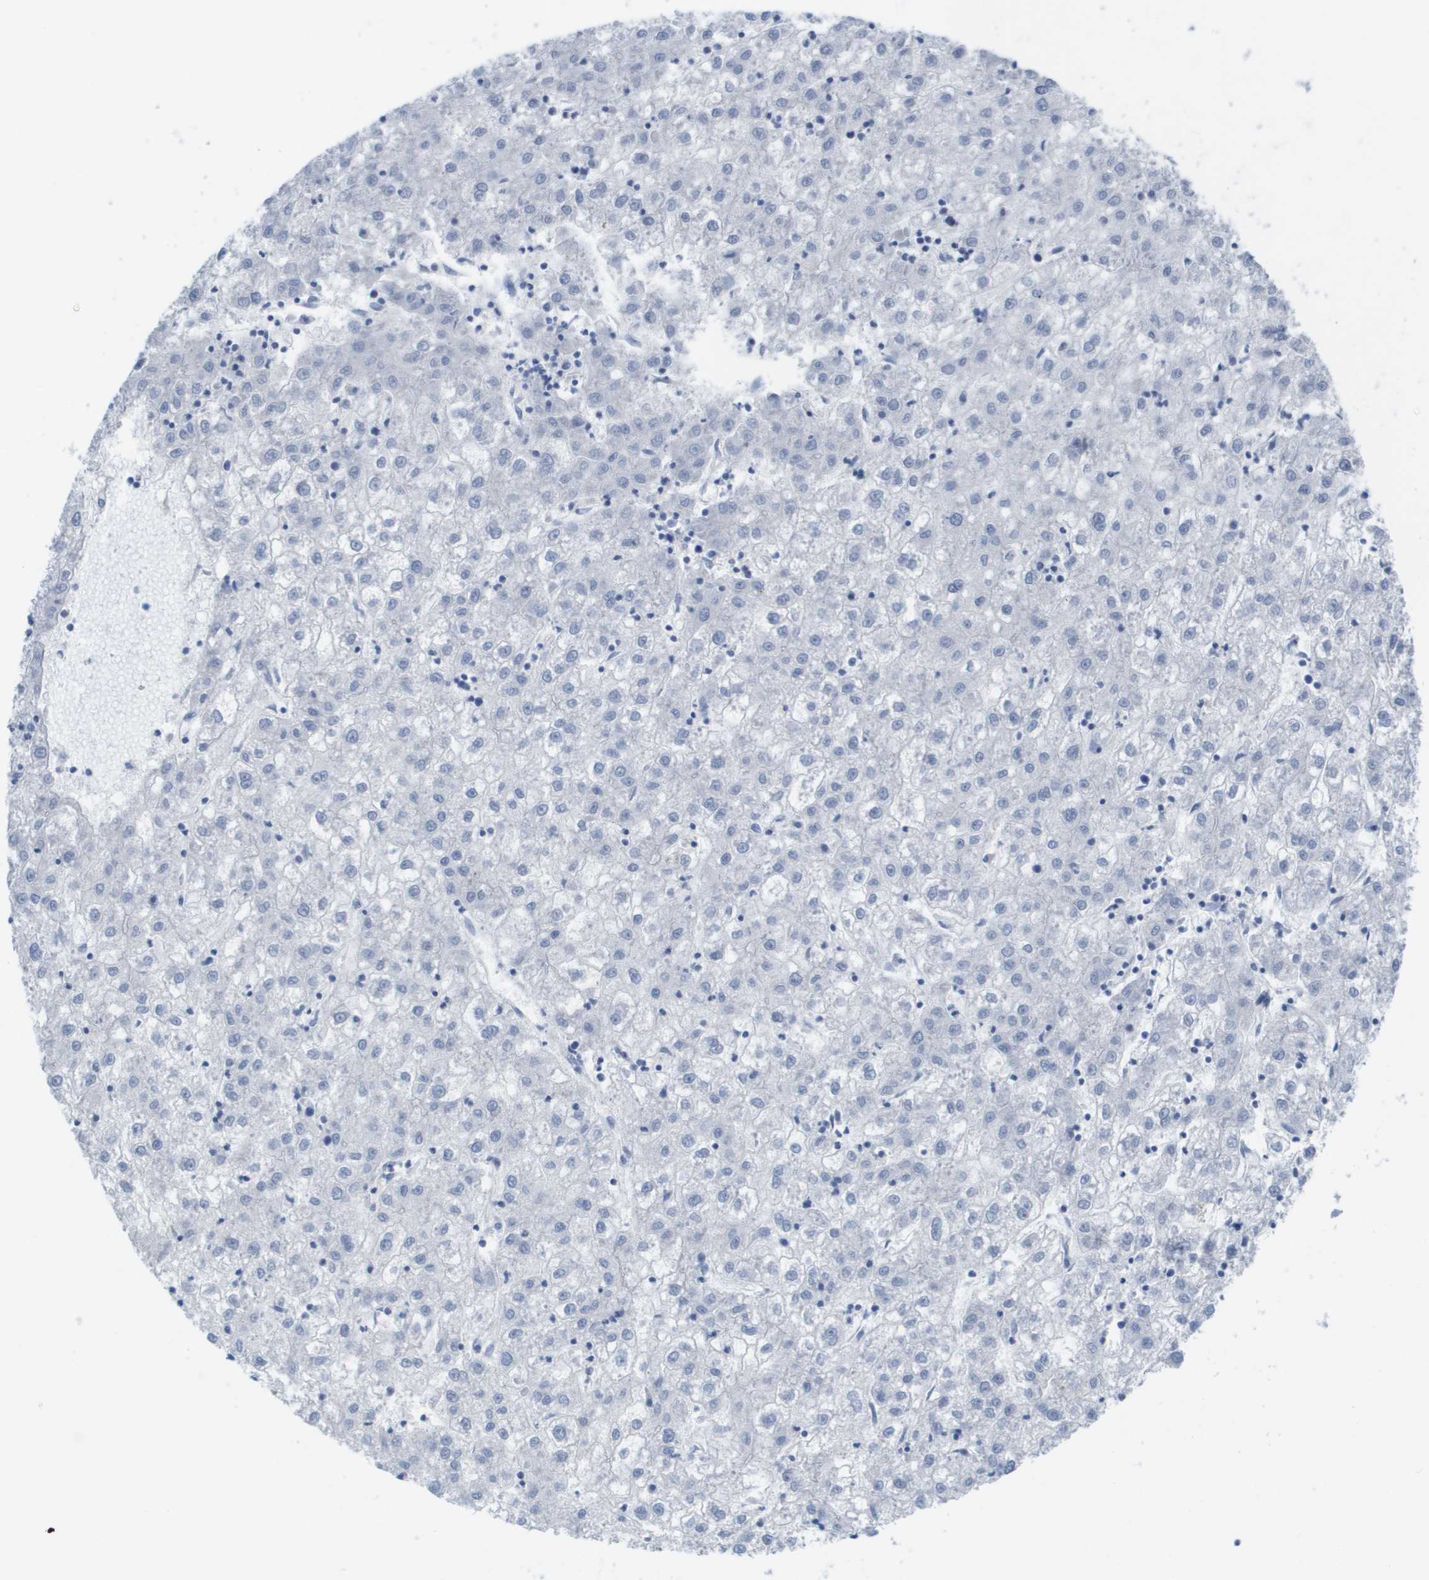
{"staining": {"intensity": "negative", "quantity": "none", "location": "none"}, "tissue": "liver cancer", "cell_type": "Tumor cells", "image_type": "cancer", "snomed": [{"axis": "morphology", "description": "Carcinoma, Hepatocellular, NOS"}, {"axis": "topography", "description": "Liver"}], "caption": "DAB (3,3'-diaminobenzidine) immunohistochemical staining of hepatocellular carcinoma (liver) demonstrates no significant staining in tumor cells. (DAB (3,3'-diaminobenzidine) immunohistochemistry visualized using brightfield microscopy, high magnification).", "gene": "PDE4A", "patient": {"sex": "male", "age": 72}}